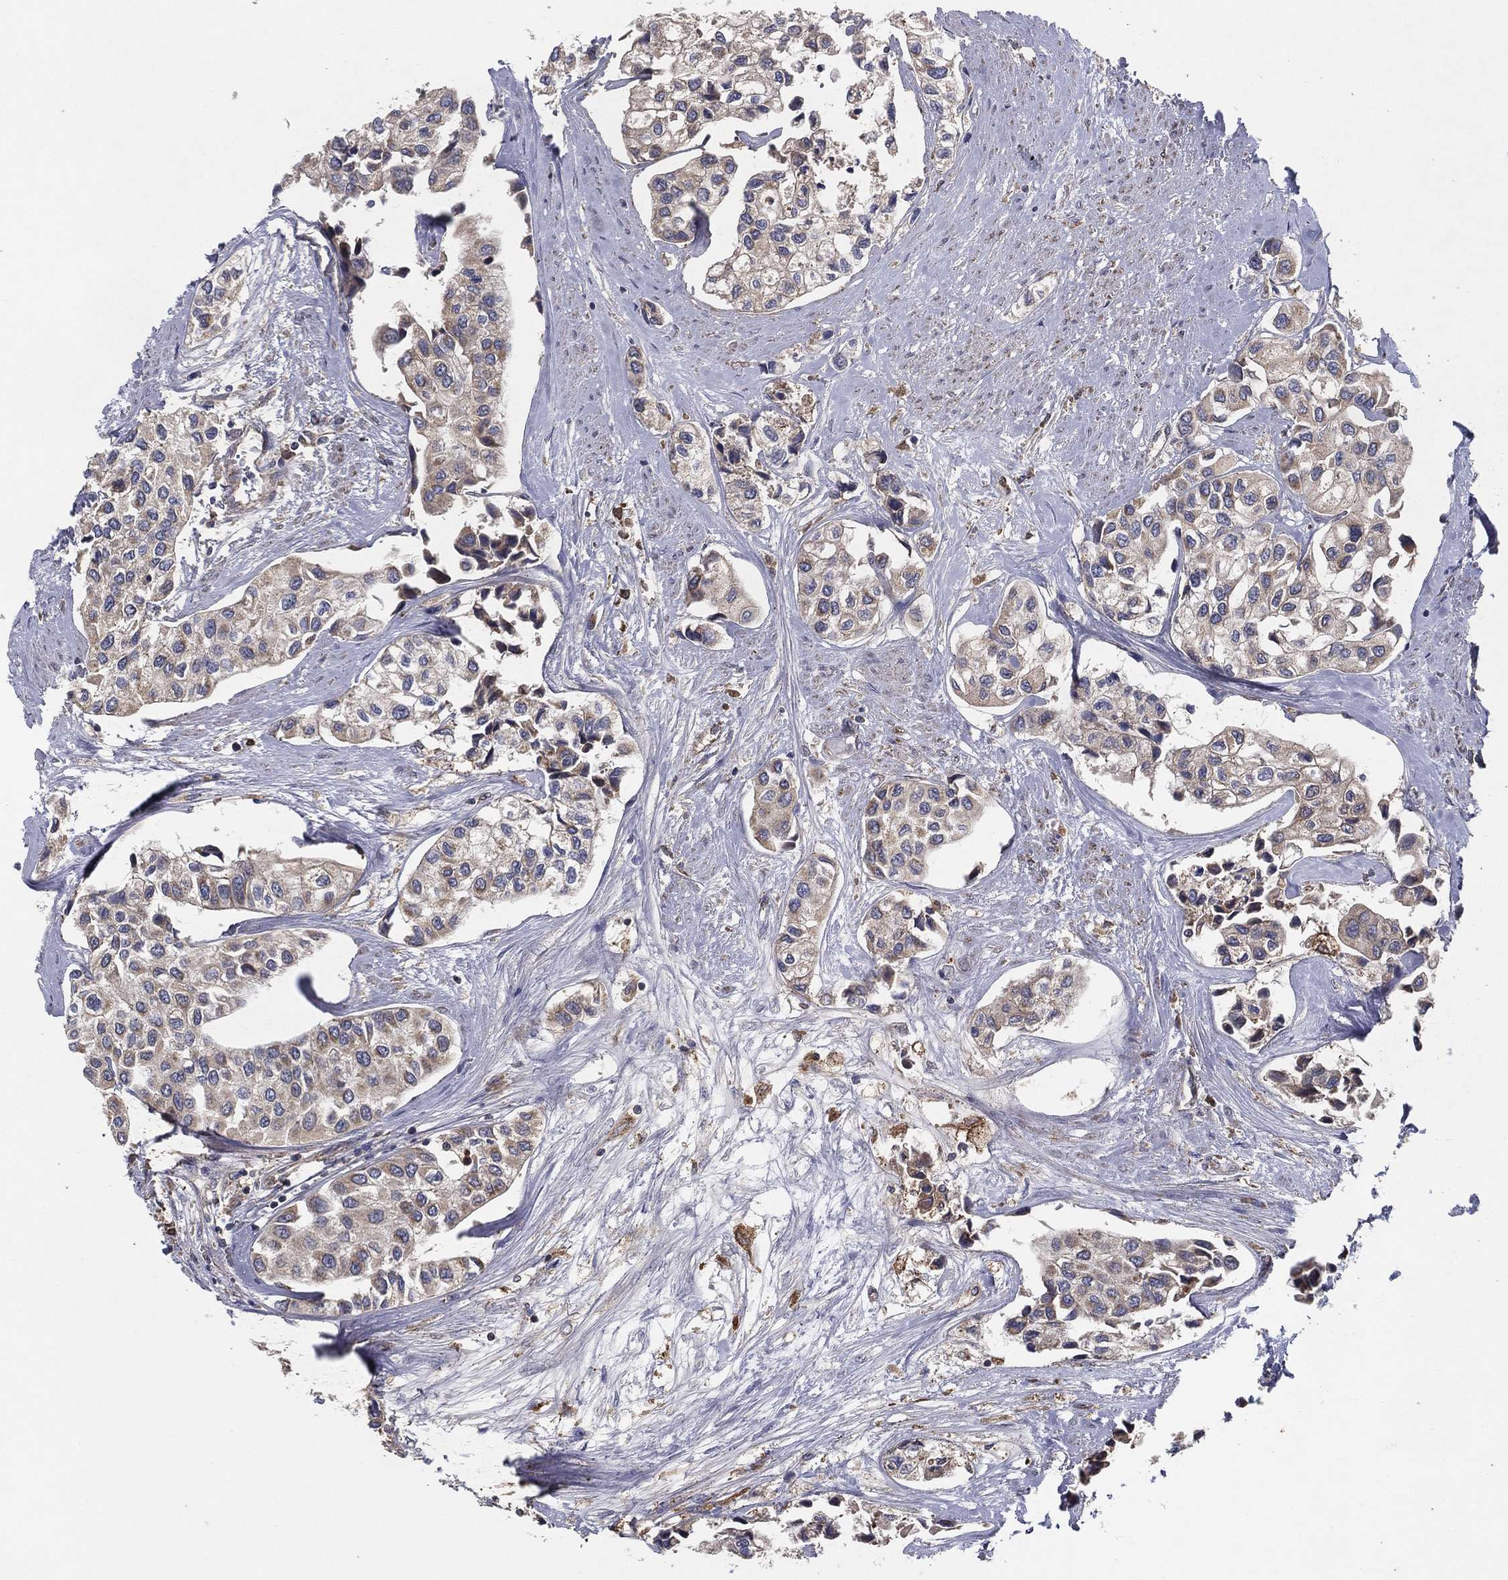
{"staining": {"intensity": "weak", "quantity": "<25%", "location": "cytoplasmic/membranous"}, "tissue": "urothelial cancer", "cell_type": "Tumor cells", "image_type": "cancer", "snomed": [{"axis": "morphology", "description": "Urothelial carcinoma, High grade"}, {"axis": "topography", "description": "Urinary bladder"}], "caption": "Human urothelial cancer stained for a protein using immunohistochemistry demonstrates no staining in tumor cells.", "gene": "MT-ND1", "patient": {"sex": "male", "age": 73}}